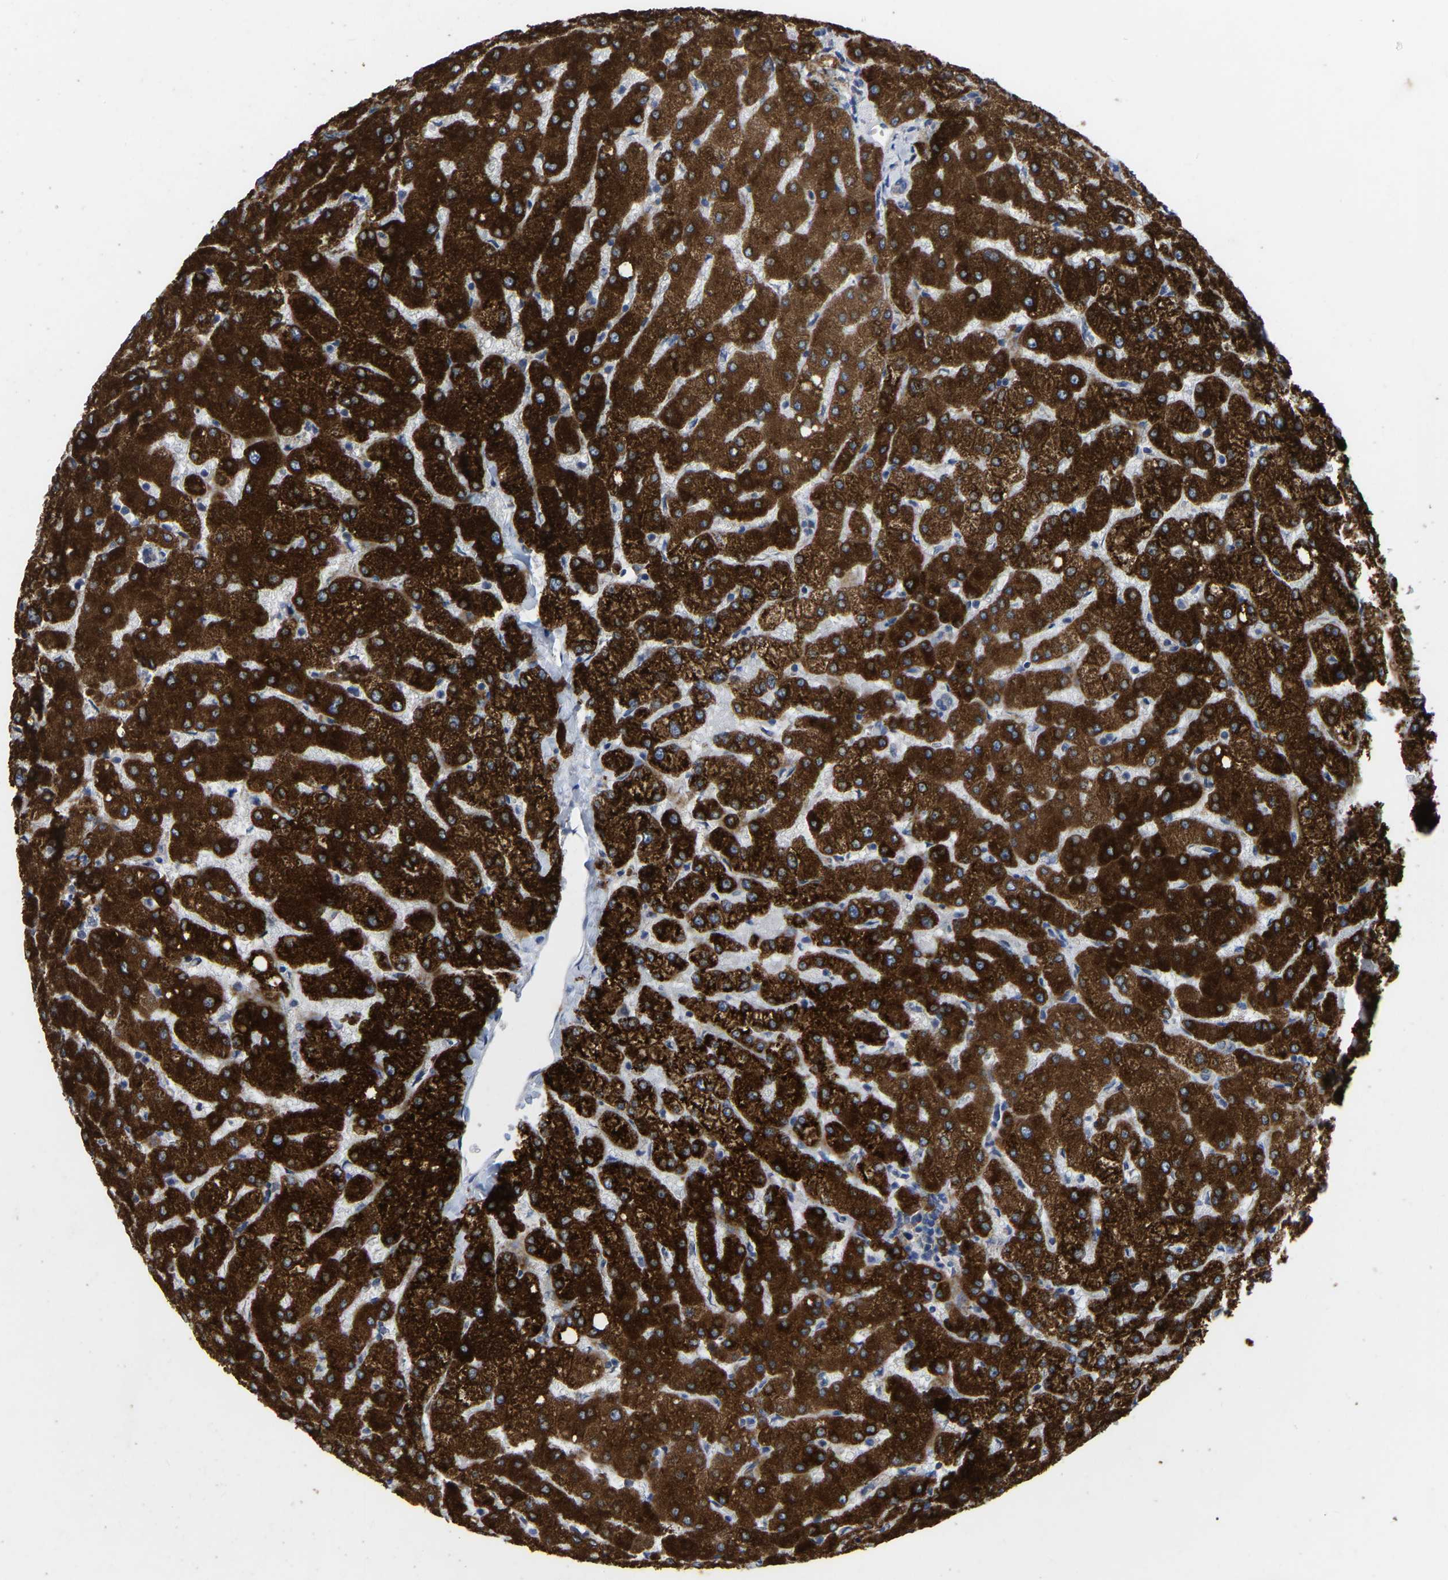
{"staining": {"intensity": "weak", "quantity": "<25%", "location": "cytoplasmic/membranous"}, "tissue": "liver", "cell_type": "Cholangiocytes", "image_type": "normal", "snomed": [{"axis": "morphology", "description": "Normal tissue, NOS"}, {"axis": "topography", "description": "Liver"}], "caption": "IHC histopathology image of normal liver stained for a protein (brown), which shows no positivity in cholangiocytes. Brightfield microscopy of IHC stained with DAB (brown) and hematoxylin (blue), captured at high magnification.", "gene": "TCP1", "patient": {"sex": "female", "age": 54}}